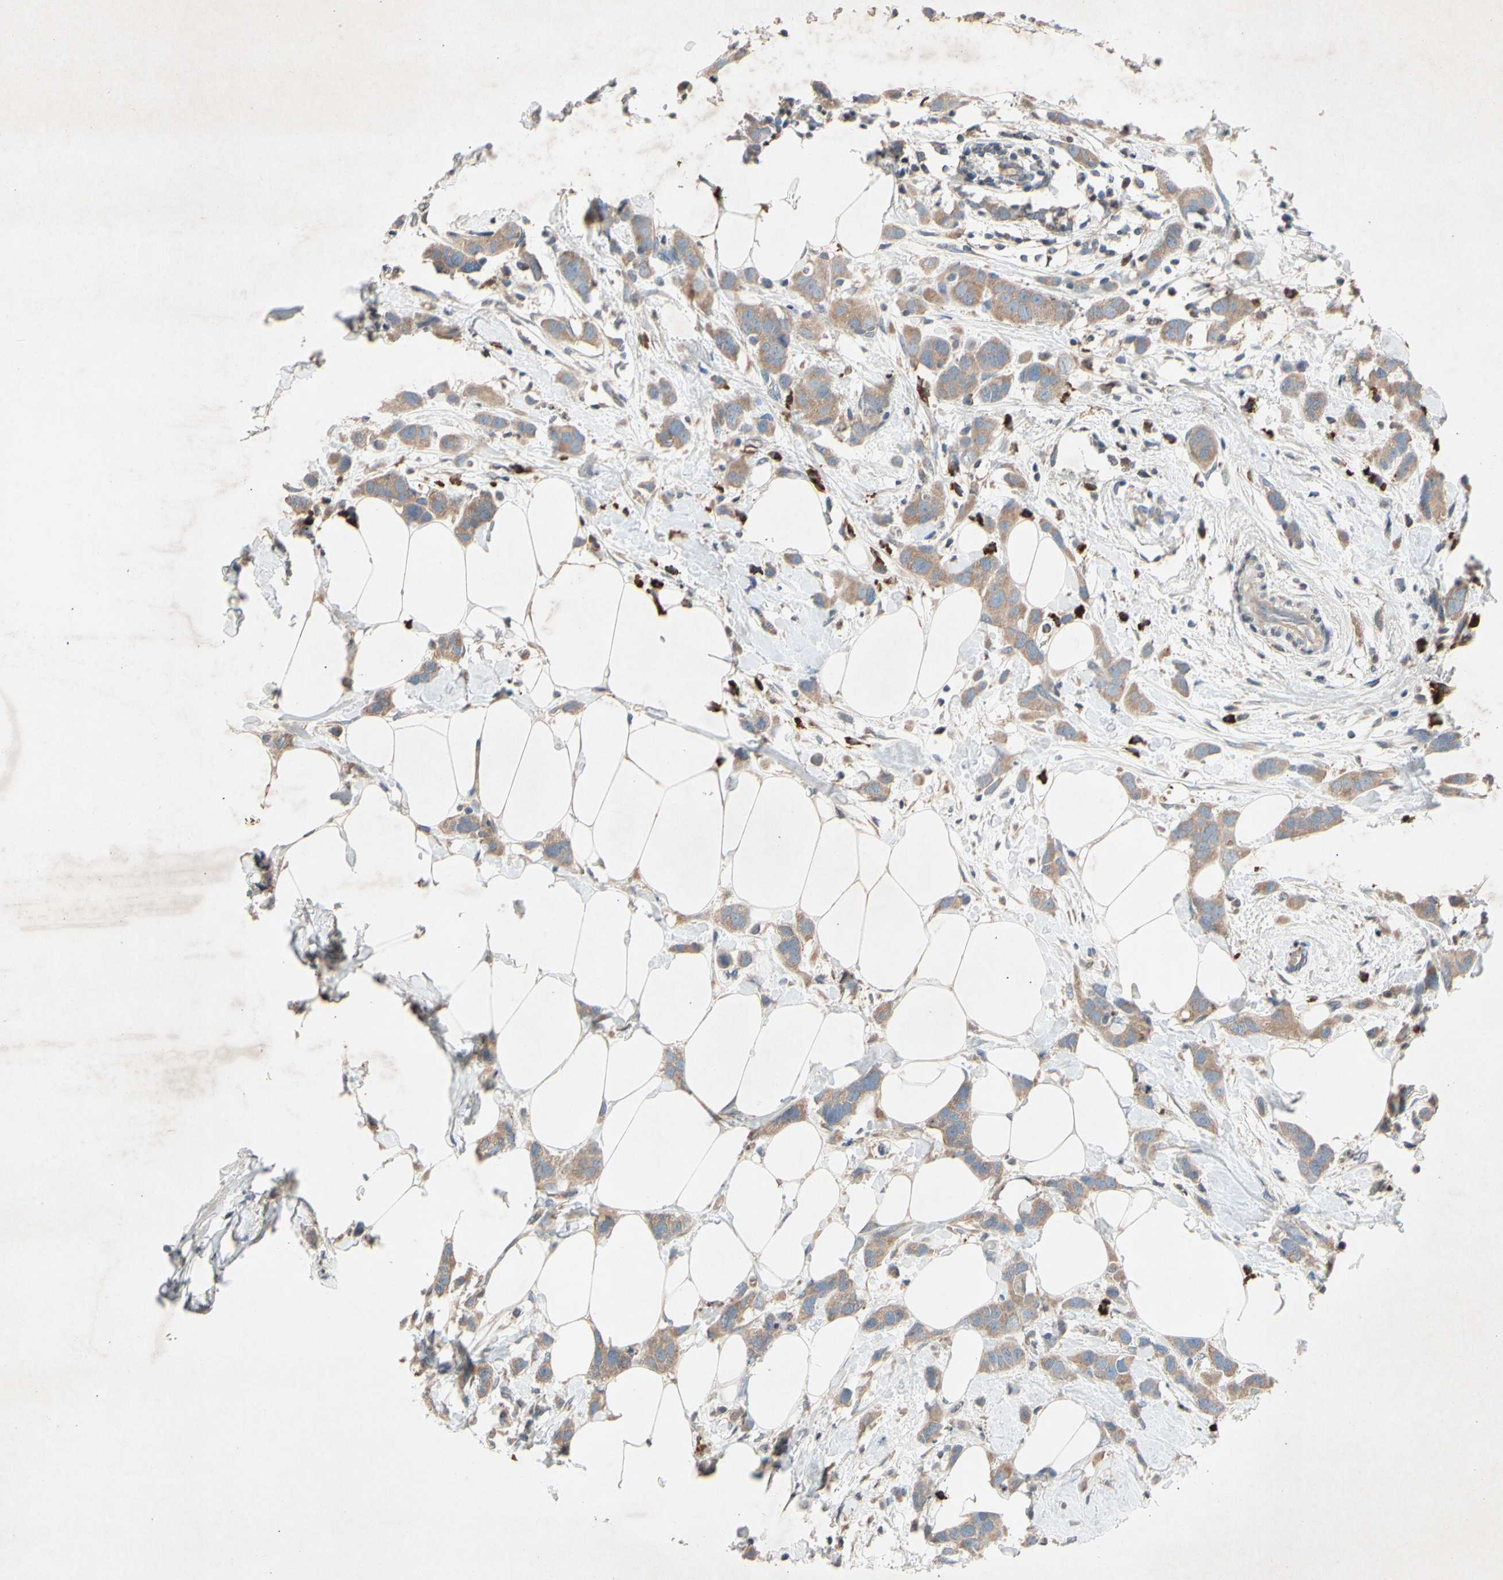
{"staining": {"intensity": "moderate", "quantity": ">75%", "location": "cytoplasmic/membranous"}, "tissue": "breast cancer", "cell_type": "Tumor cells", "image_type": "cancer", "snomed": [{"axis": "morphology", "description": "Normal tissue, NOS"}, {"axis": "morphology", "description": "Duct carcinoma"}, {"axis": "topography", "description": "Breast"}], "caption": "Approximately >75% of tumor cells in intraductal carcinoma (breast) show moderate cytoplasmic/membranous protein expression as visualized by brown immunohistochemical staining.", "gene": "PRDX4", "patient": {"sex": "female", "age": 50}}